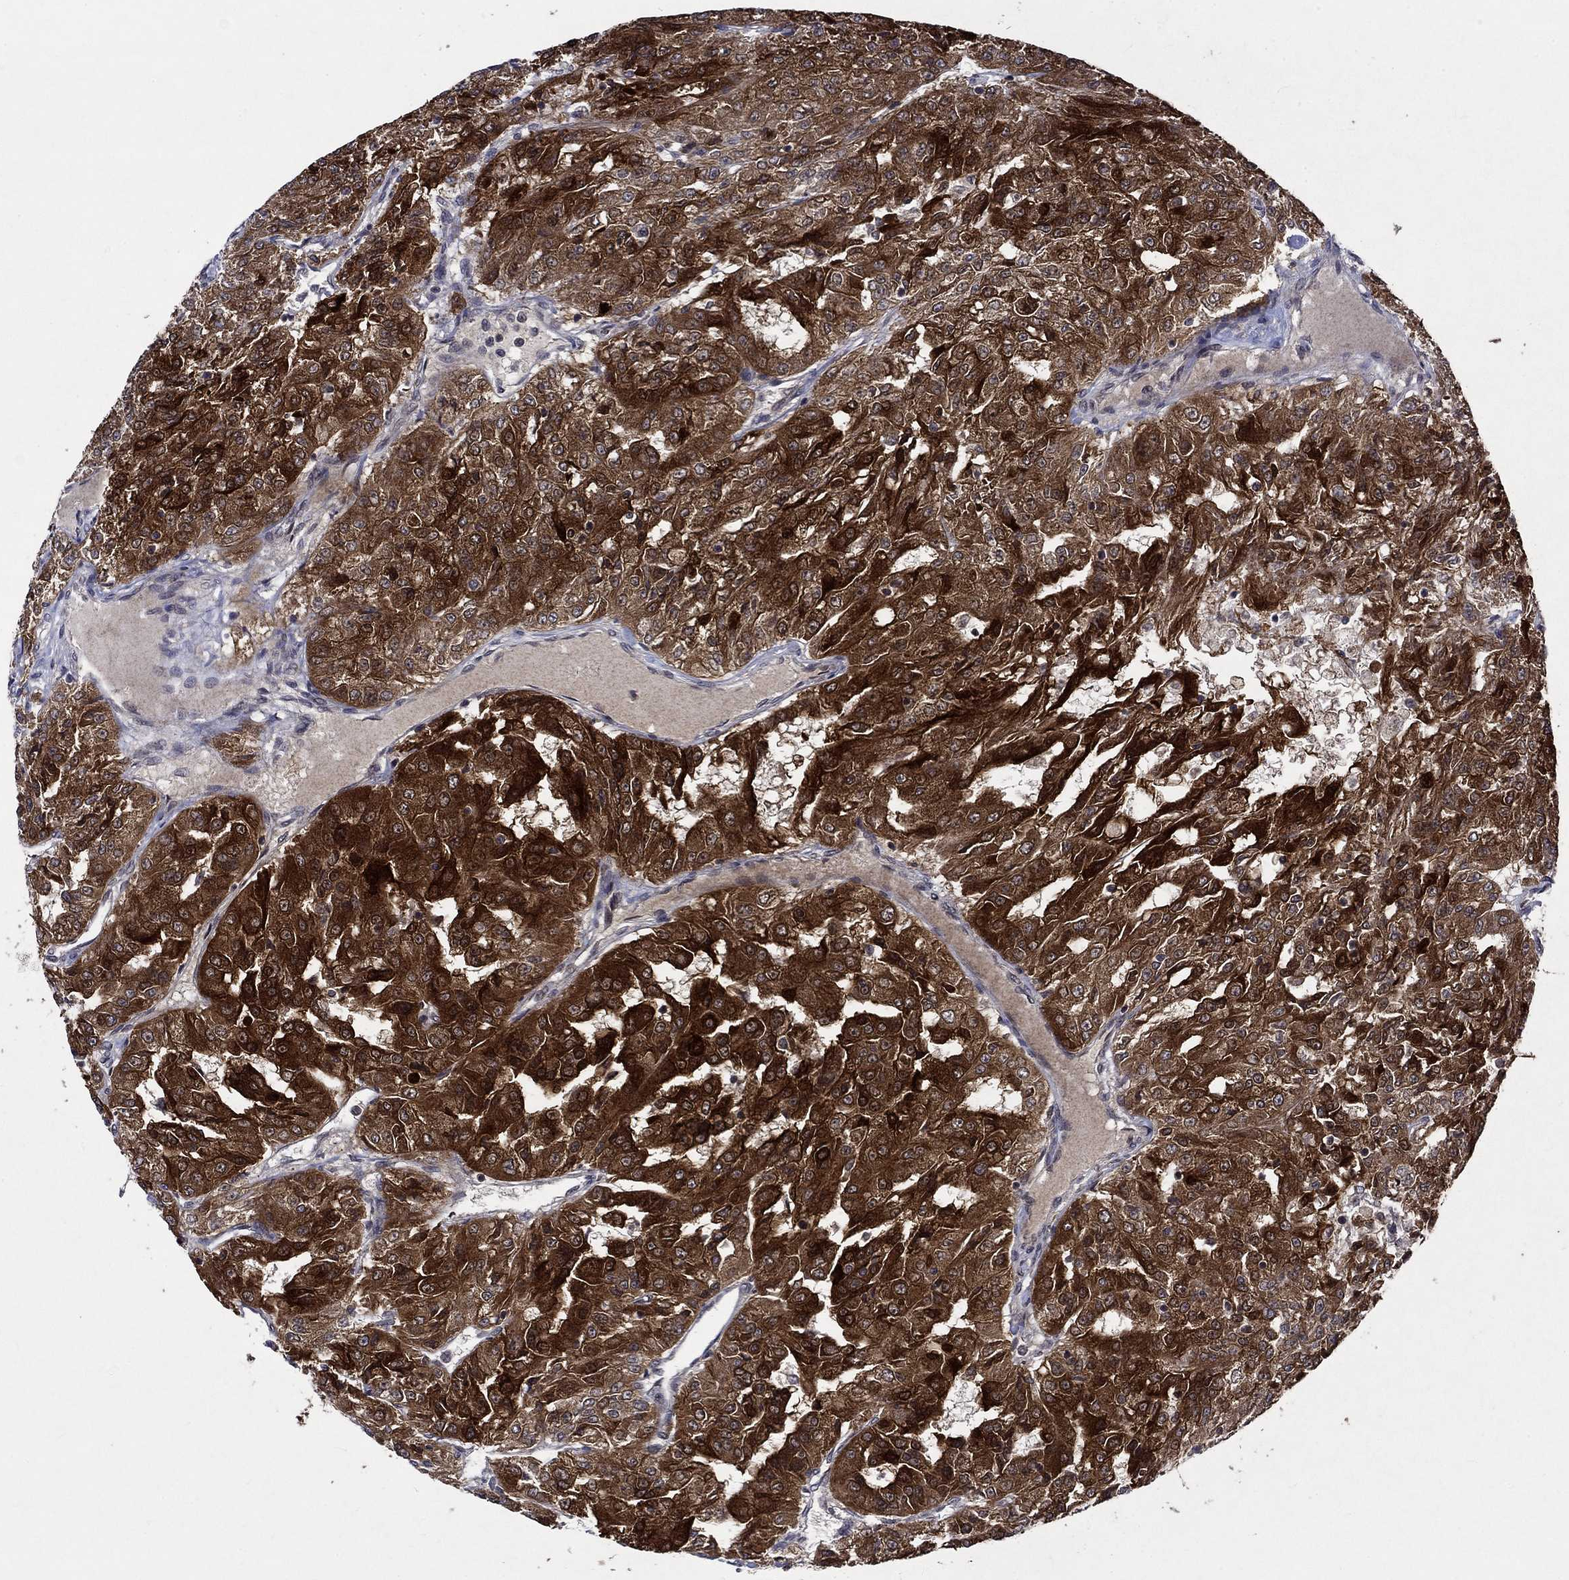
{"staining": {"intensity": "strong", "quantity": ">75%", "location": "cytoplasmic/membranous"}, "tissue": "renal cancer", "cell_type": "Tumor cells", "image_type": "cancer", "snomed": [{"axis": "morphology", "description": "Adenocarcinoma, NOS"}, {"axis": "topography", "description": "Kidney"}], "caption": "Protein staining shows strong cytoplasmic/membranous staining in about >75% of tumor cells in renal cancer.", "gene": "CRYAB", "patient": {"sex": "female", "age": 63}}